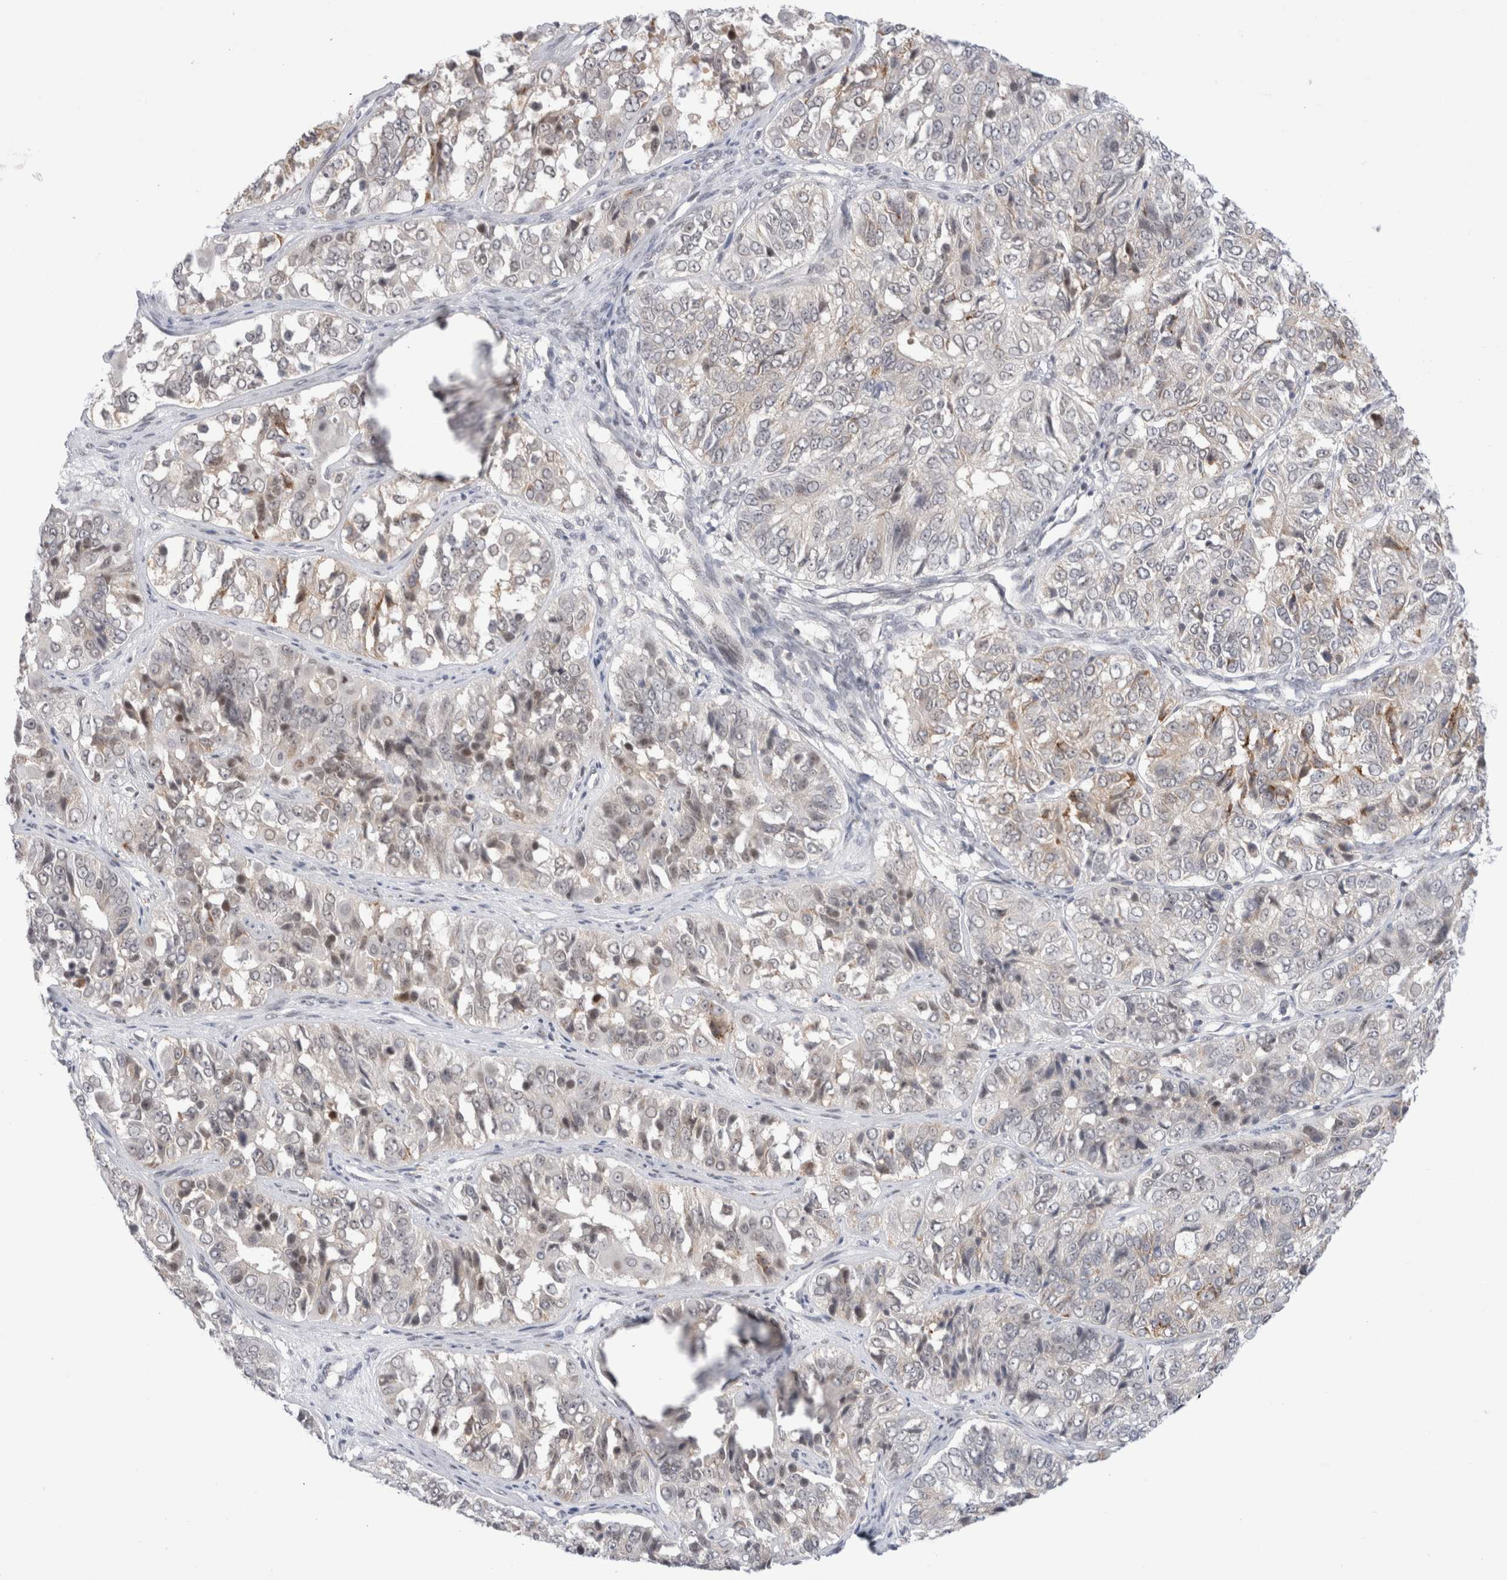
{"staining": {"intensity": "weak", "quantity": "<25%", "location": "nuclear"}, "tissue": "ovarian cancer", "cell_type": "Tumor cells", "image_type": "cancer", "snomed": [{"axis": "morphology", "description": "Carcinoma, endometroid"}, {"axis": "topography", "description": "Ovary"}], "caption": "Ovarian cancer was stained to show a protein in brown. There is no significant staining in tumor cells.", "gene": "CERS5", "patient": {"sex": "female", "age": 51}}